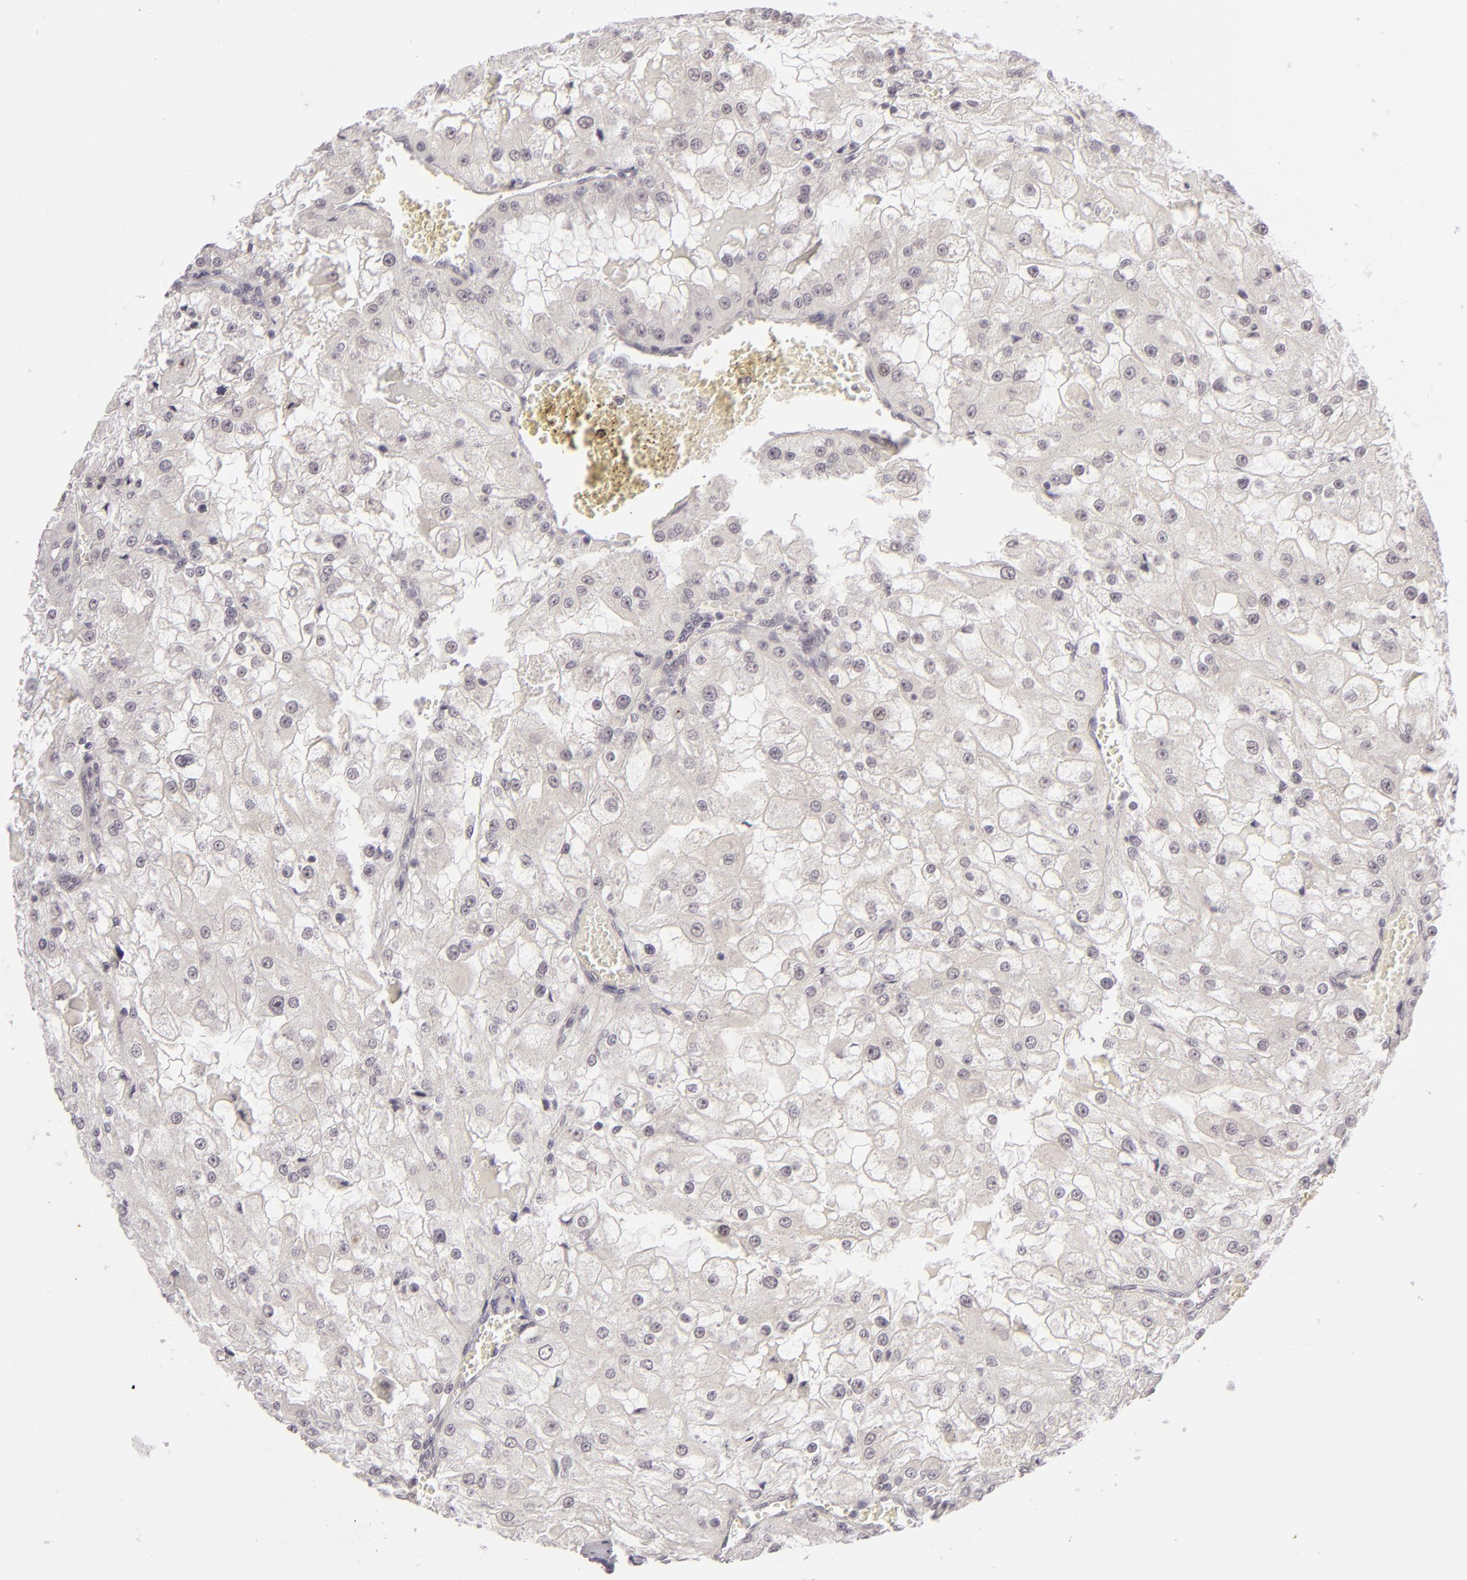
{"staining": {"intensity": "negative", "quantity": "none", "location": "none"}, "tissue": "renal cancer", "cell_type": "Tumor cells", "image_type": "cancer", "snomed": [{"axis": "morphology", "description": "Adenocarcinoma, NOS"}, {"axis": "topography", "description": "Kidney"}], "caption": "The histopathology image shows no significant positivity in tumor cells of renal adenocarcinoma. (Stains: DAB IHC with hematoxylin counter stain, Microscopy: brightfield microscopy at high magnification).", "gene": "DLG3", "patient": {"sex": "female", "age": 74}}